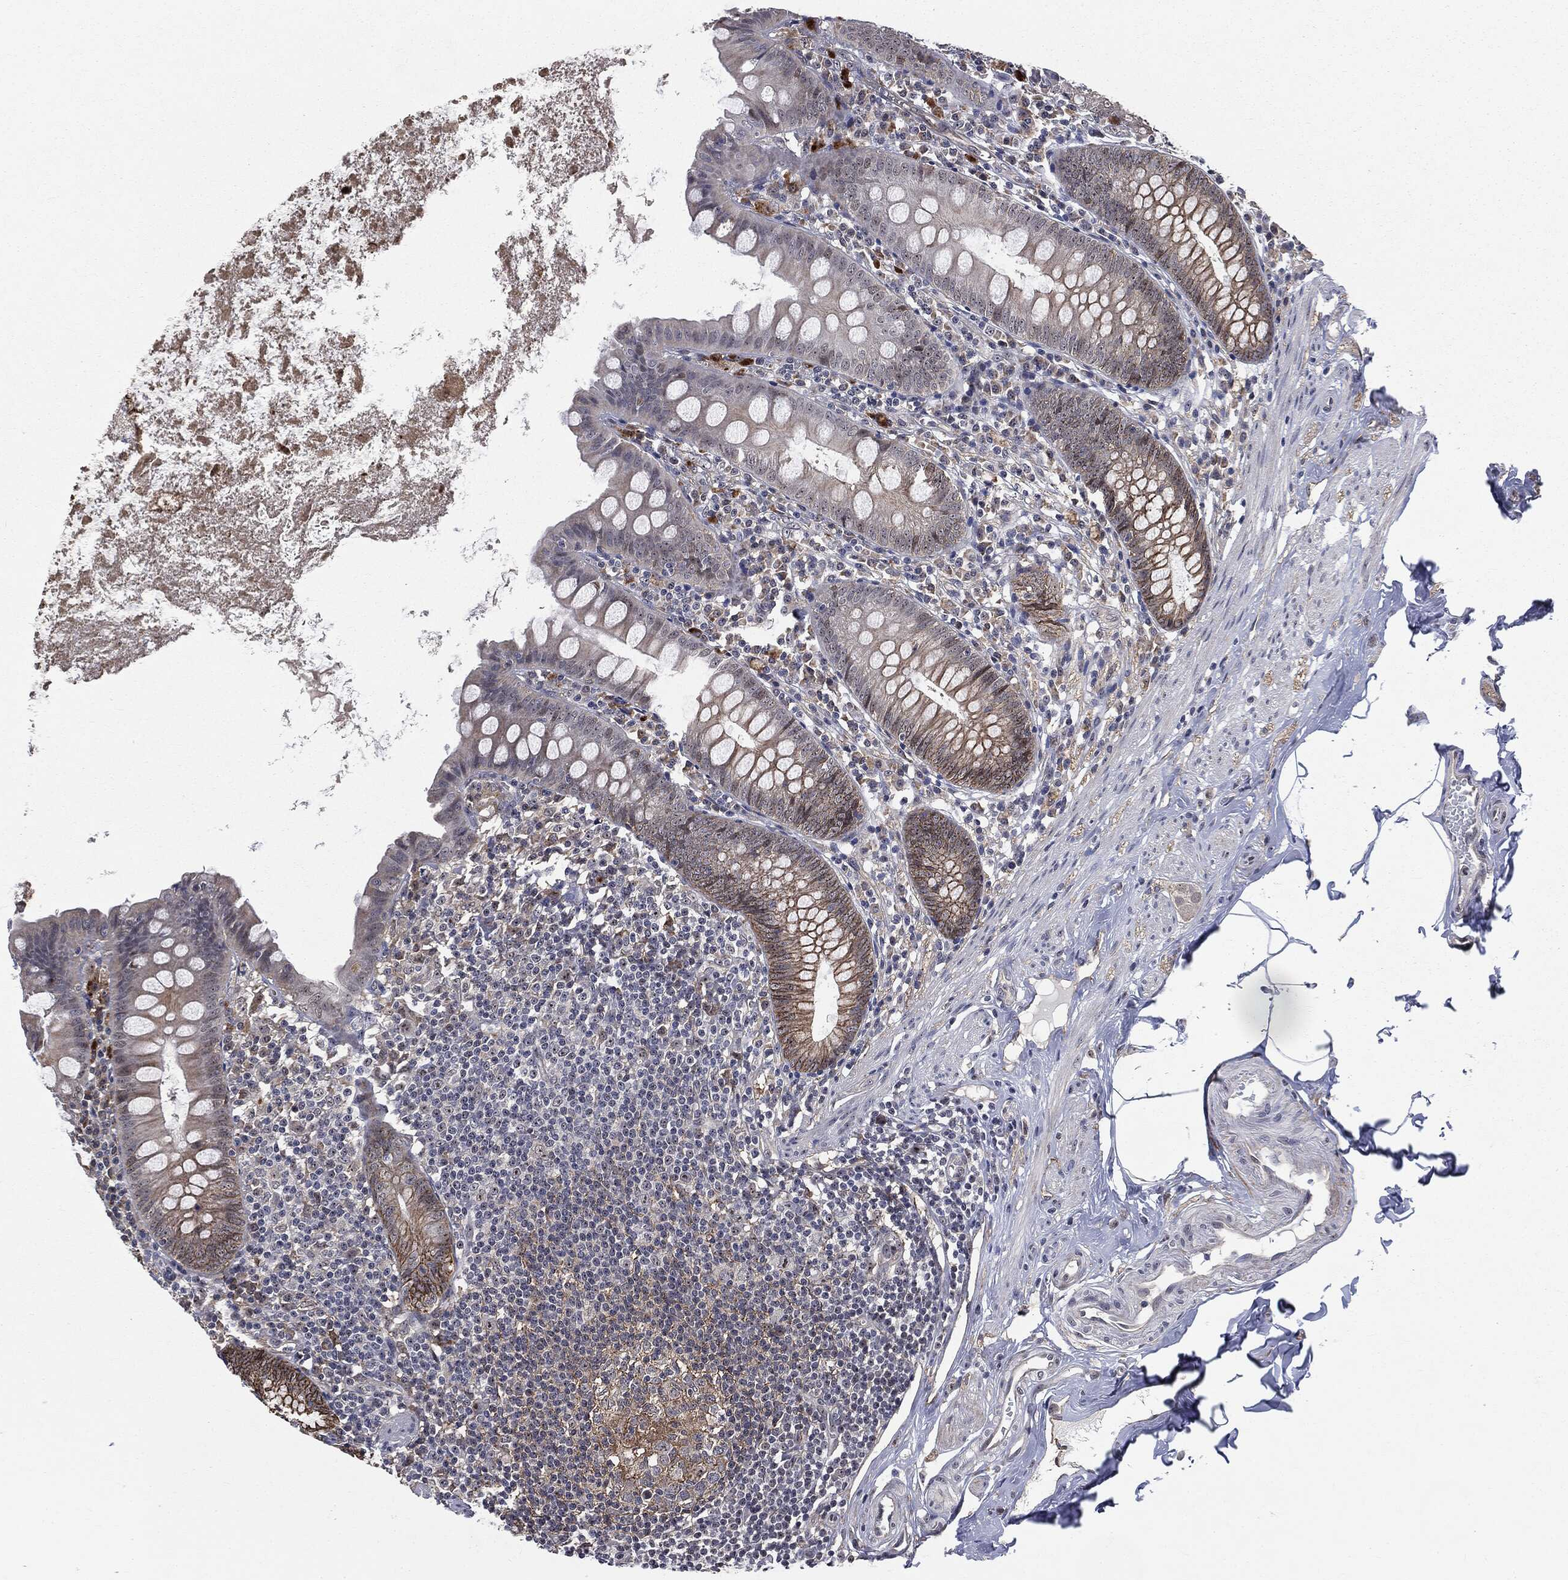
{"staining": {"intensity": "moderate", "quantity": "<25%", "location": "cytoplasmic/membranous"}, "tissue": "appendix", "cell_type": "Glandular cells", "image_type": "normal", "snomed": [{"axis": "morphology", "description": "Normal tissue, NOS"}, {"axis": "topography", "description": "Appendix"}], "caption": "A histopathology image of appendix stained for a protein displays moderate cytoplasmic/membranous brown staining in glandular cells.", "gene": "TRMT1L", "patient": {"sex": "female", "age": 82}}